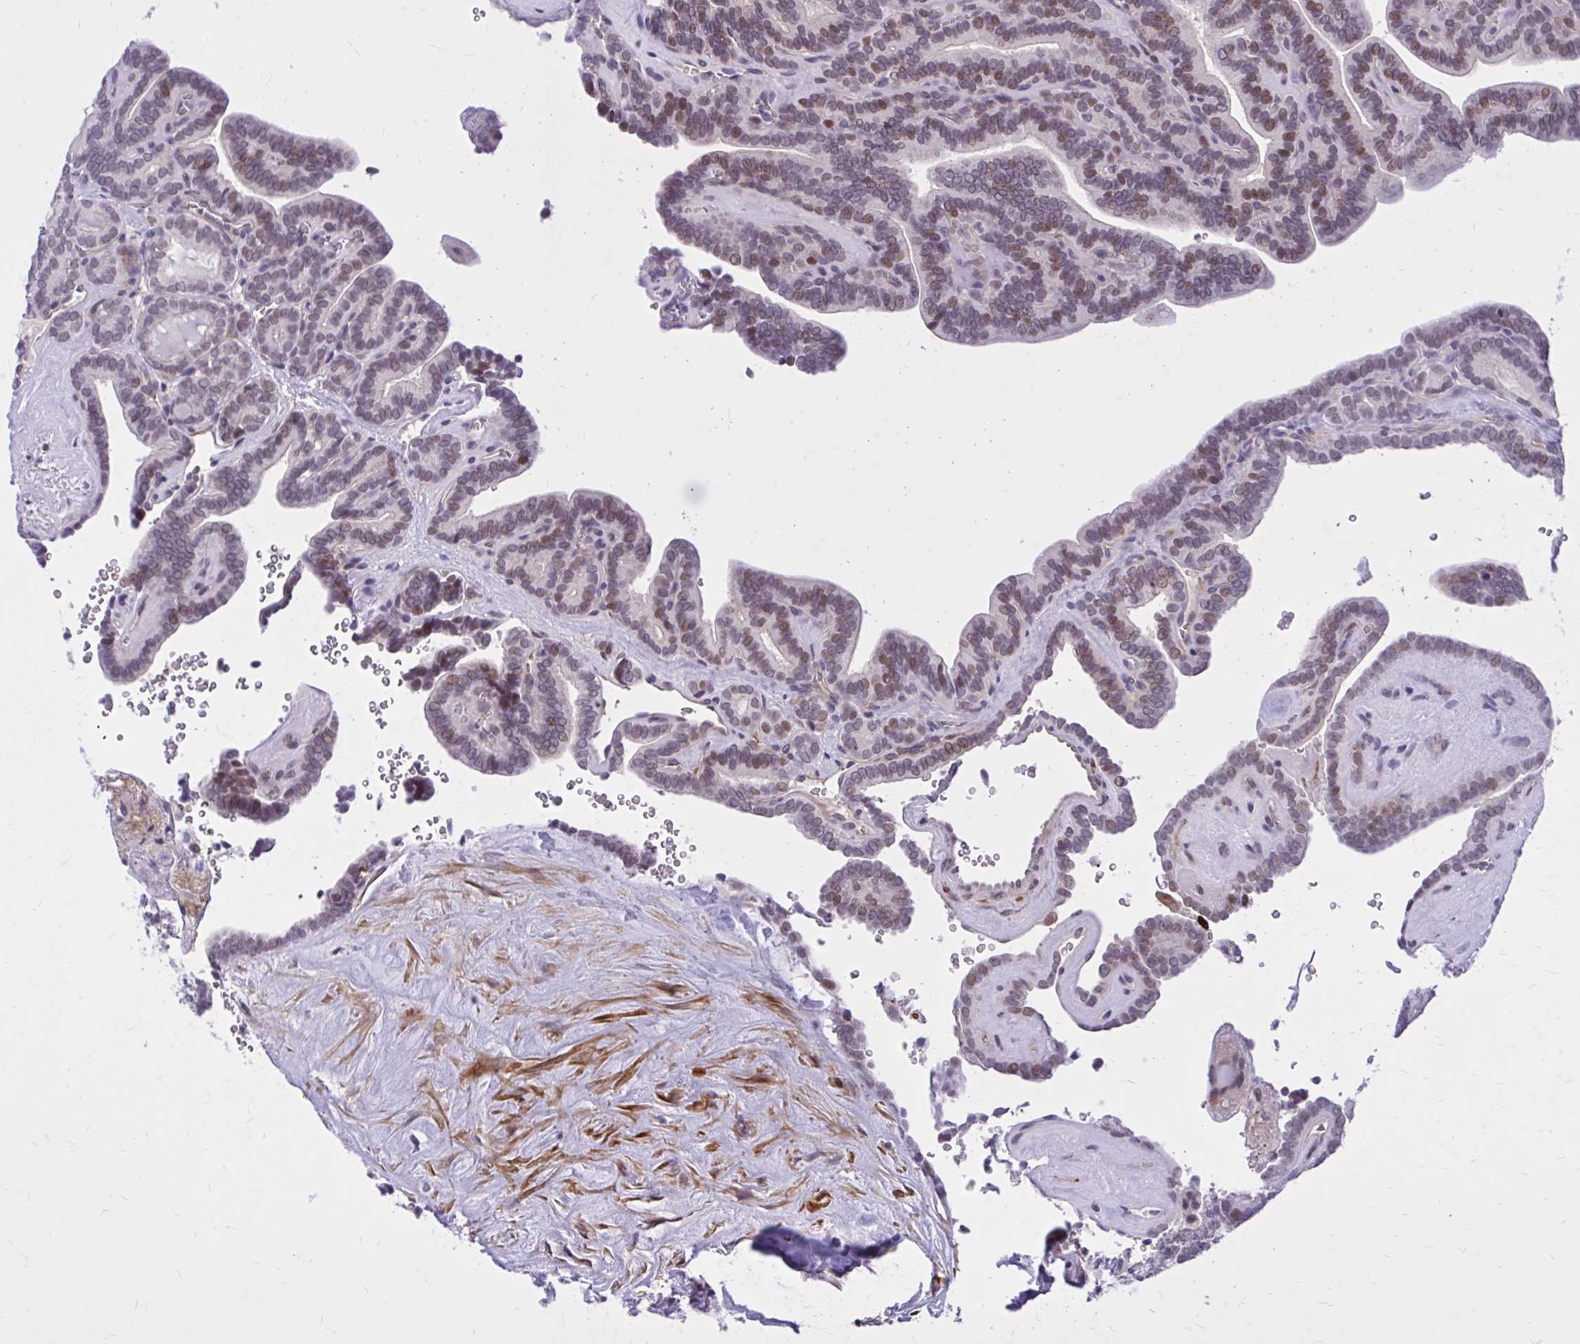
{"staining": {"intensity": "moderate", "quantity": "25%-75%", "location": "nuclear"}, "tissue": "thyroid cancer", "cell_type": "Tumor cells", "image_type": "cancer", "snomed": [{"axis": "morphology", "description": "Papillary adenocarcinoma, NOS"}, {"axis": "topography", "description": "Thyroid gland"}], "caption": "This photomicrograph demonstrates immunohistochemistry staining of thyroid papillary adenocarcinoma, with medium moderate nuclear staining in about 25%-75% of tumor cells.", "gene": "ZBTB25", "patient": {"sex": "female", "age": 21}}